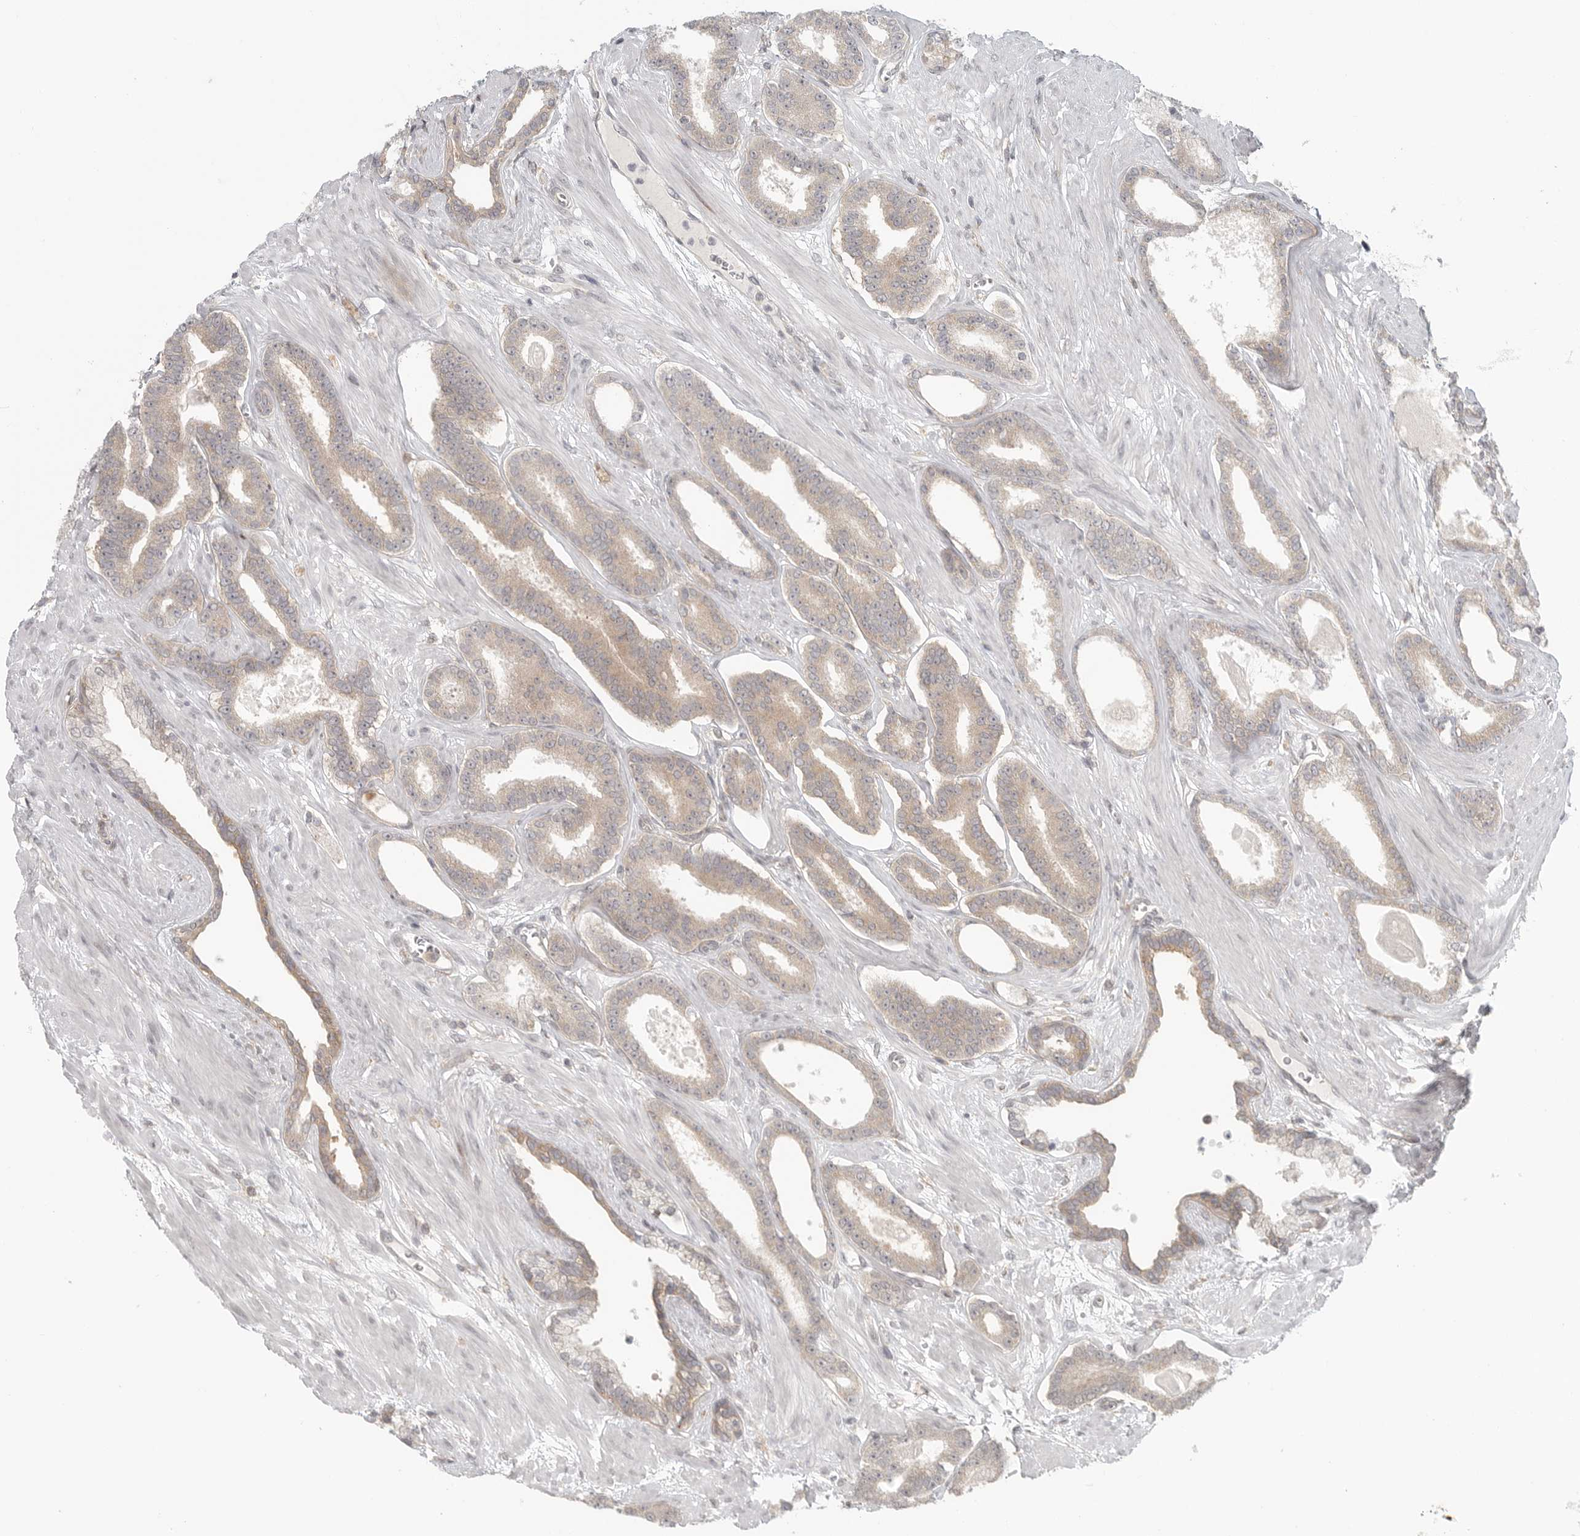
{"staining": {"intensity": "weak", "quantity": "25%-75%", "location": "cytoplasmic/membranous"}, "tissue": "prostate cancer", "cell_type": "Tumor cells", "image_type": "cancer", "snomed": [{"axis": "morphology", "description": "Adenocarcinoma, Low grade"}, {"axis": "topography", "description": "Prostate"}], "caption": "Prostate cancer stained for a protein reveals weak cytoplasmic/membranous positivity in tumor cells.", "gene": "HDAC6", "patient": {"sex": "male", "age": 70}}